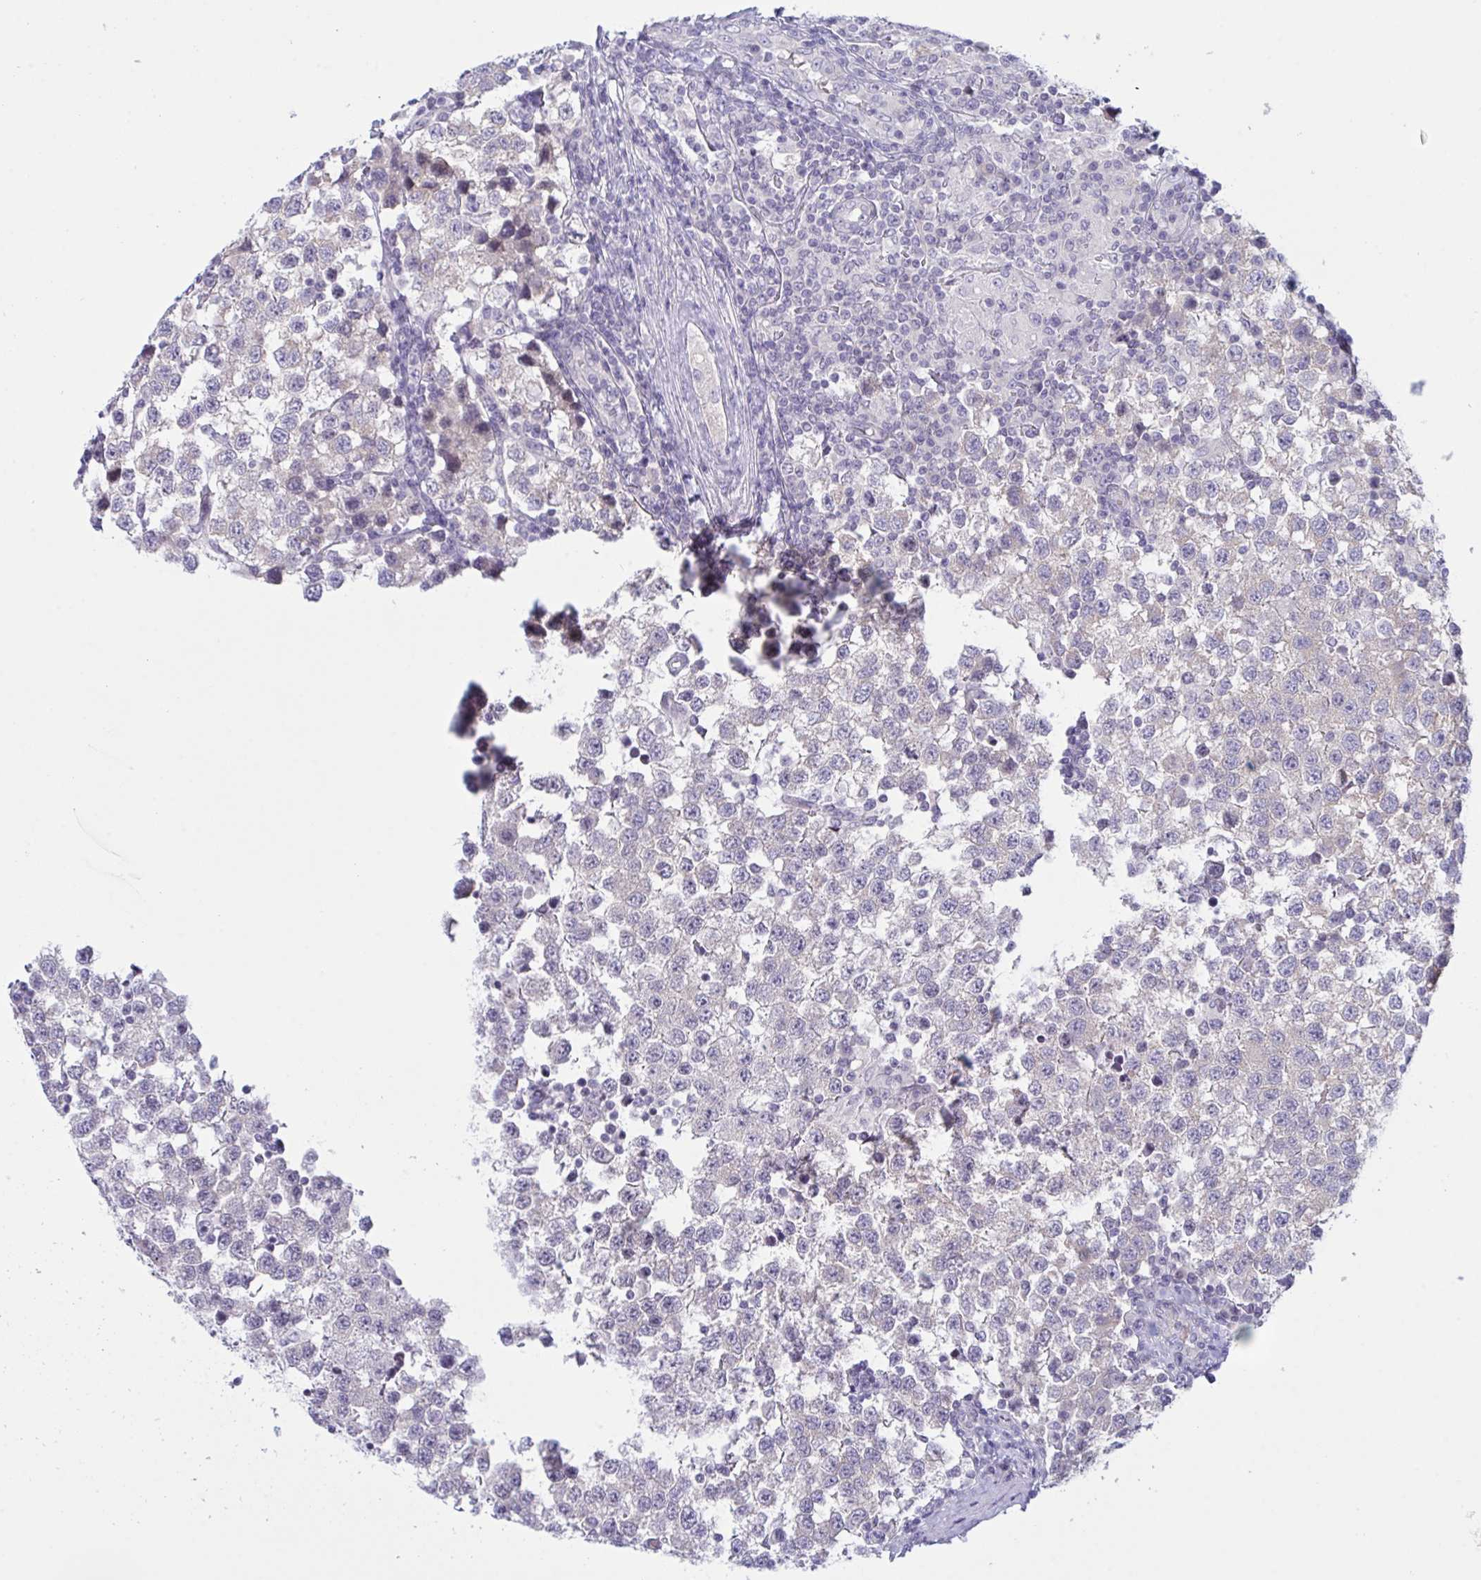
{"staining": {"intensity": "negative", "quantity": "none", "location": "none"}, "tissue": "testis cancer", "cell_type": "Tumor cells", "image_type": "cancer", "snomed": [{"axis": "morphology", "description": "Seminoma, NOS"}, {"axis": "topography", "description": "Testis"}], "caption": "The IHC photomicrograph has no significant positivity in tumor cells of testis cancer (seminoma) tissue. (DAB IHC visualized using brightfield microscopy, high magnification).", "gene": "NAA30", "patient": {"sex": "male", "age": 34}}